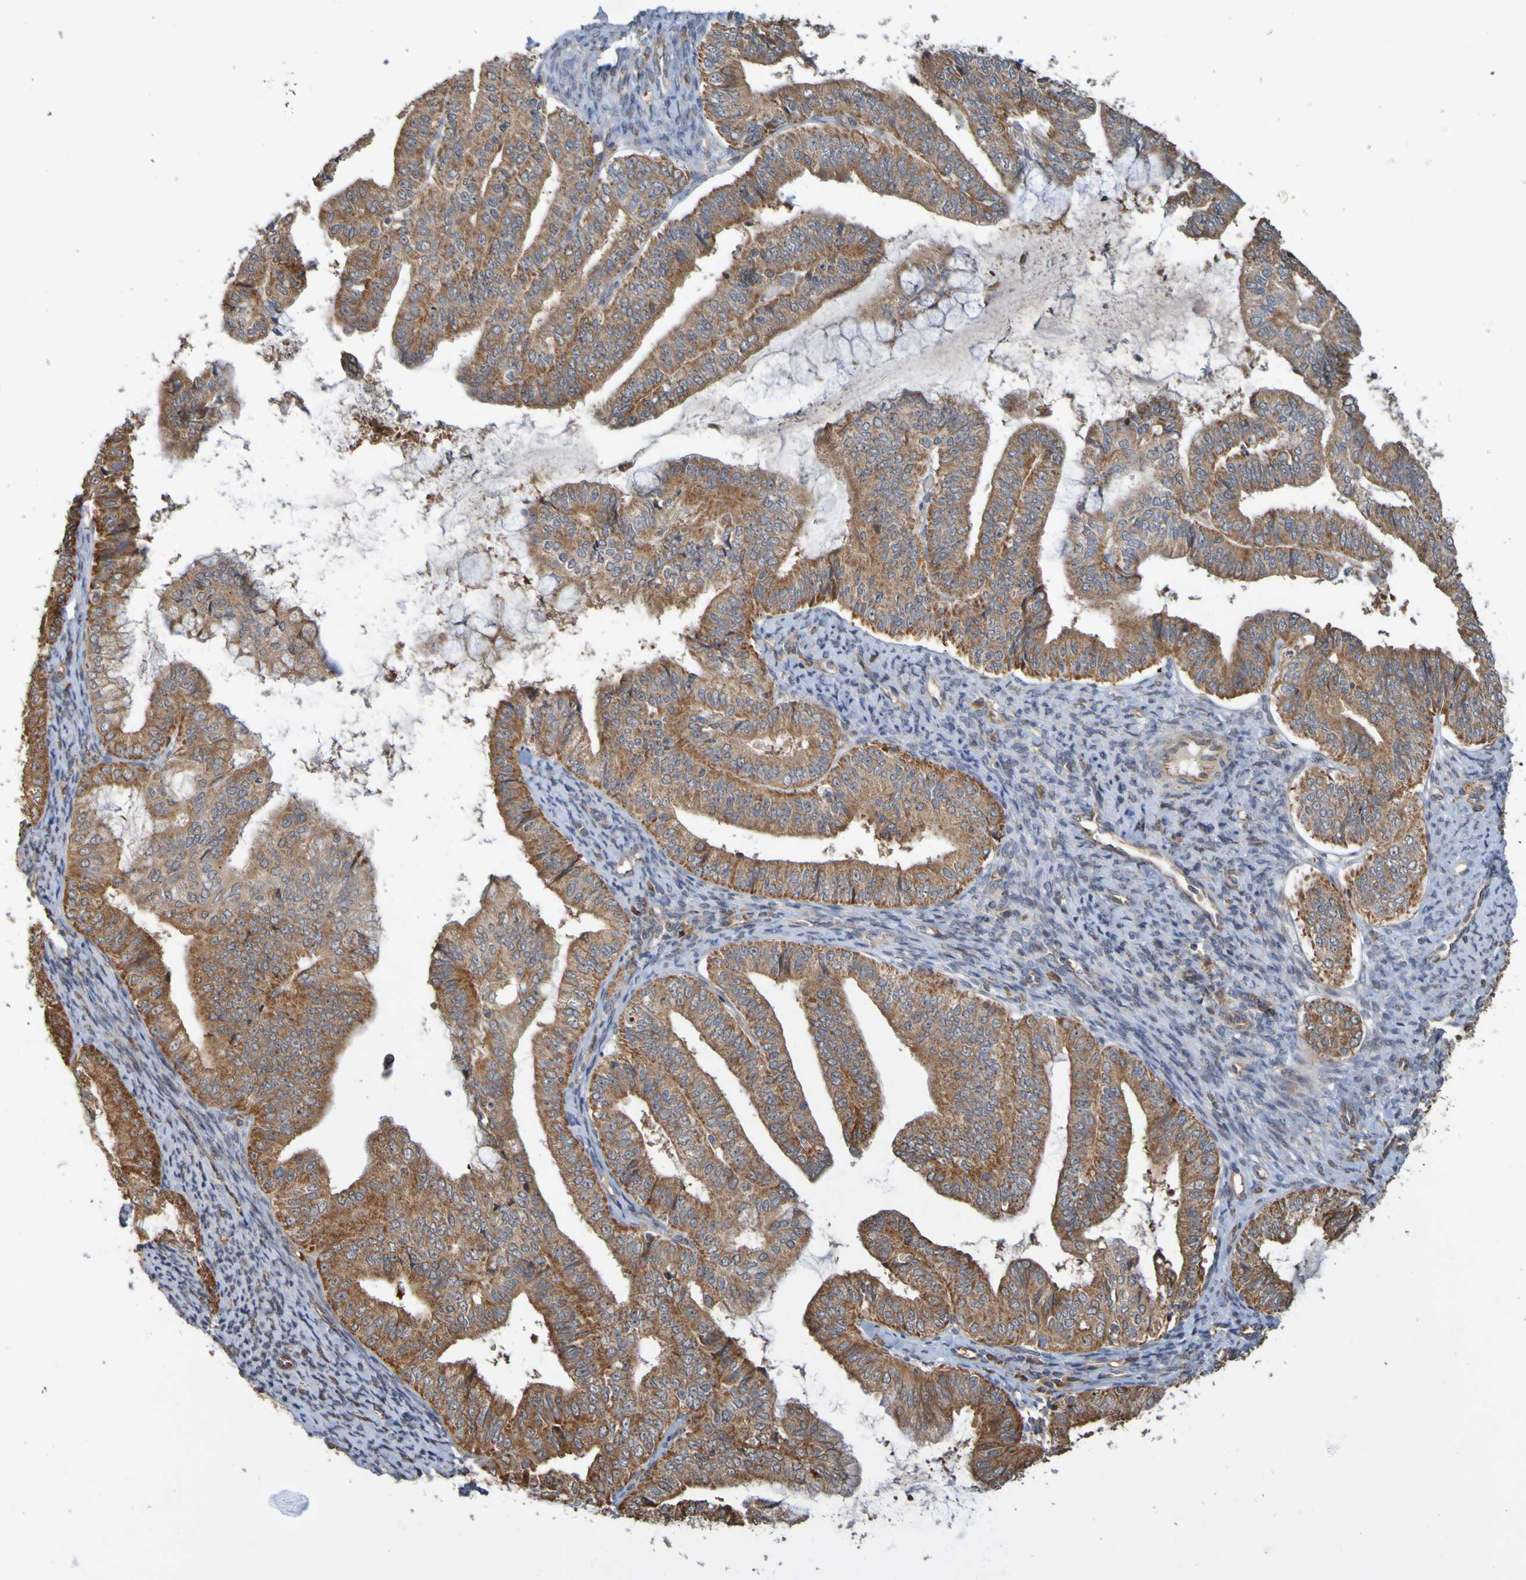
{"staining": {"intensity": "moderate", "quantity": ">75%", "location": "cytoplasmic/membranous"}, "tissue": "endometrial cancer", "cell_type": "Tumor cells", "image_type": "cancer", "snomed": [{"axis": "morphology", "description": "Adenocarcinoma, NOS"}, {"axis": "topography", "description": "Endometrium"}], "caption": "Immunohistochemistry (IHC) image of neoplastic tissue: human adenocarcinoma (endometrial) stained using immunohistochemistry shows medium levels of moderate protein expression localized specifically in the cytoplasmic/membranous of tumor cells, appearing as a cytoplasmic/membranous brown color.", "gene": "TMBIM1", "patient": {"sex": "female", "age": 63}}